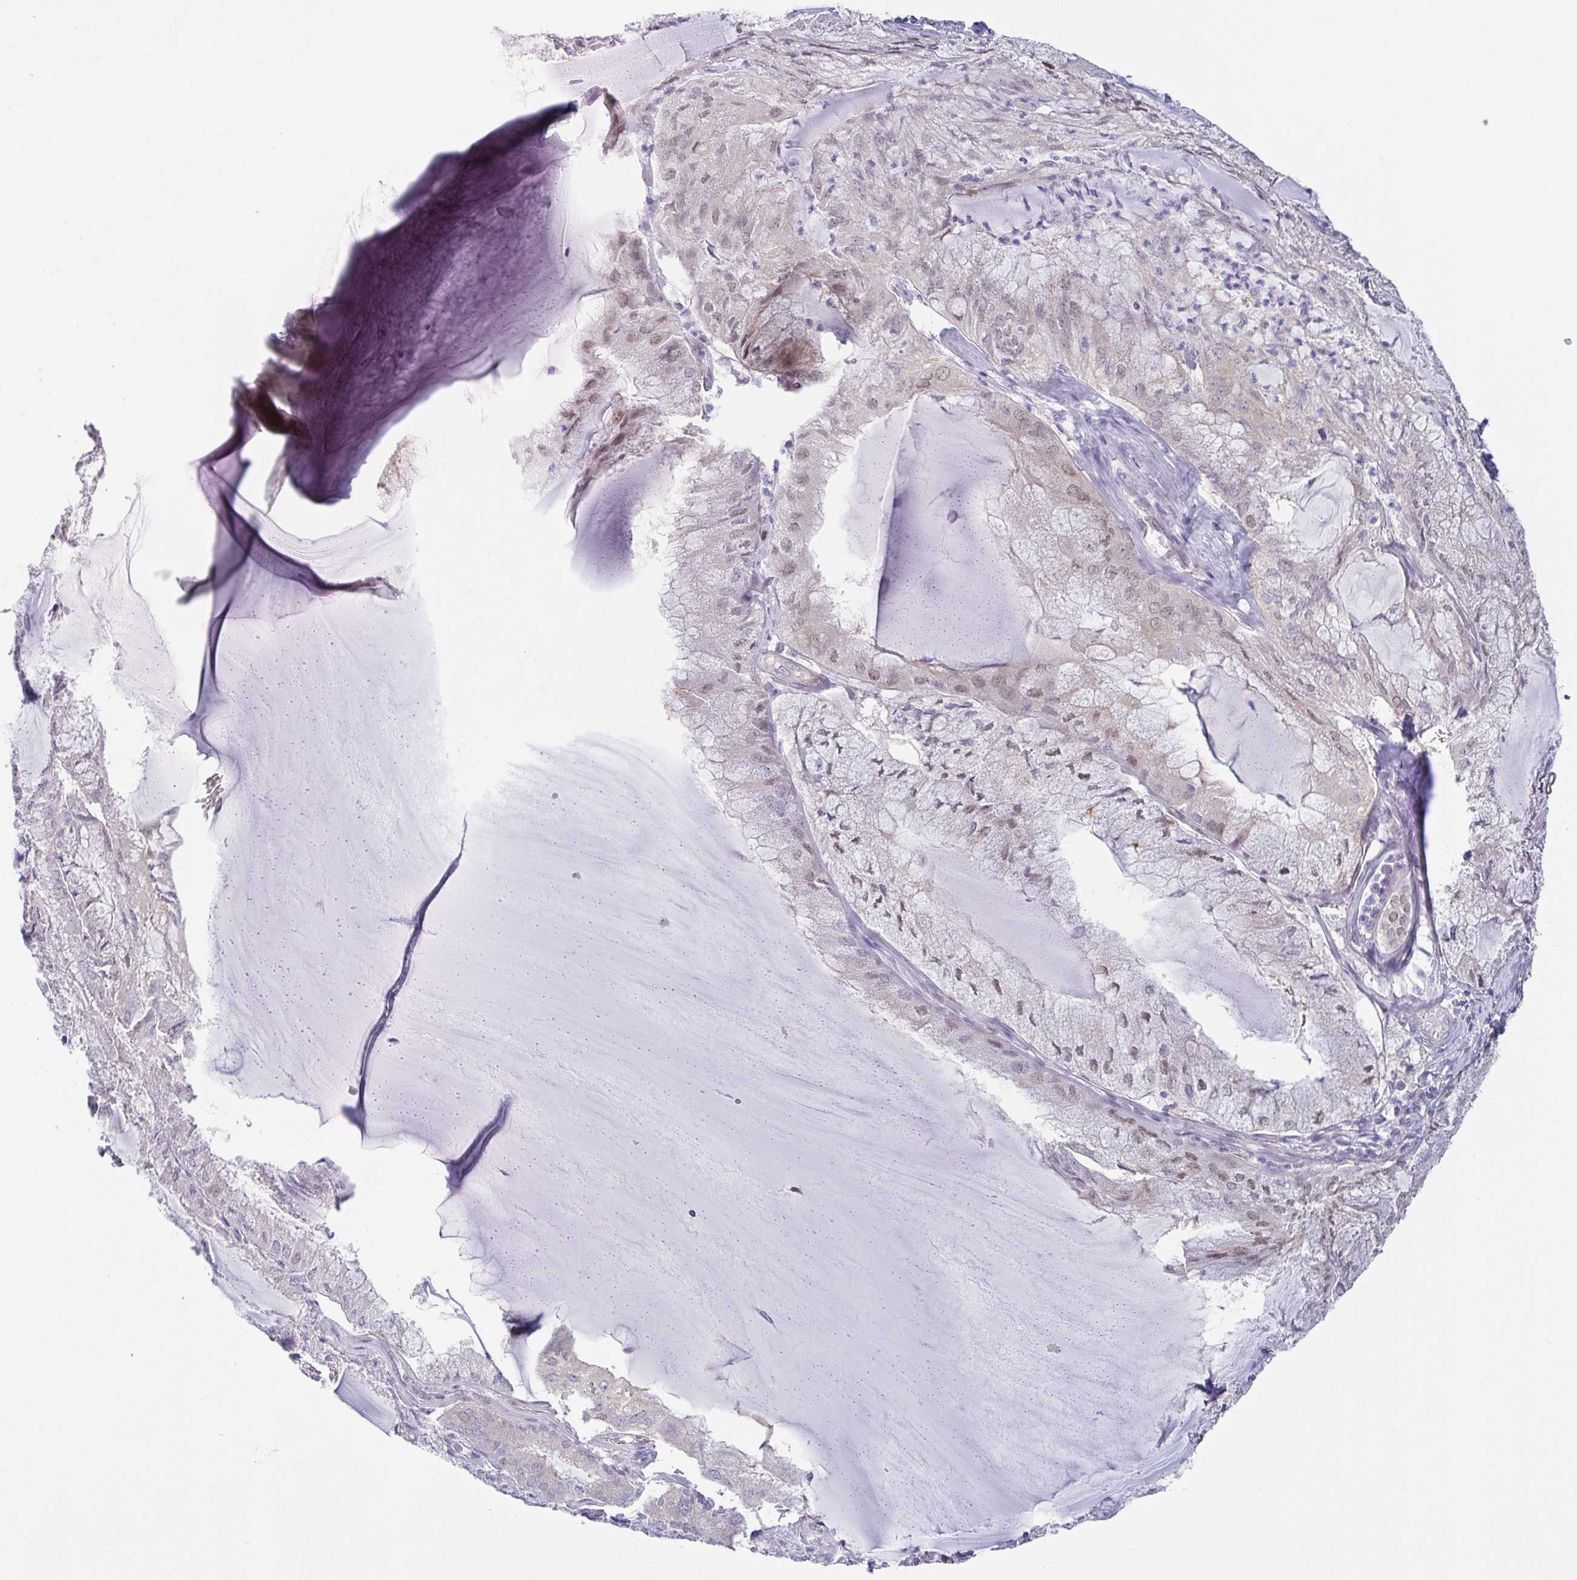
{"staining": {"intensity": "moderate", "quantity": "25%-75%", "location": "nuclear"}, "tissue": "endometrial cancer", "cell_type": "Tumor cells", "image_type": "cancer", "snomed": [{"axis": "morphology", "description": "Carcinoma, NOS"}, {"axis": "topography", "description": "Endometrium"}], "caption": "Immunohistochemical staining of human endometrial carcinoma demonstrates medium levels of moderate nuclear protein expression in about 25%-75% of tumor cells.", "gene": "UBE2Q1", "patient": {"sex": "female", "age": 62}}